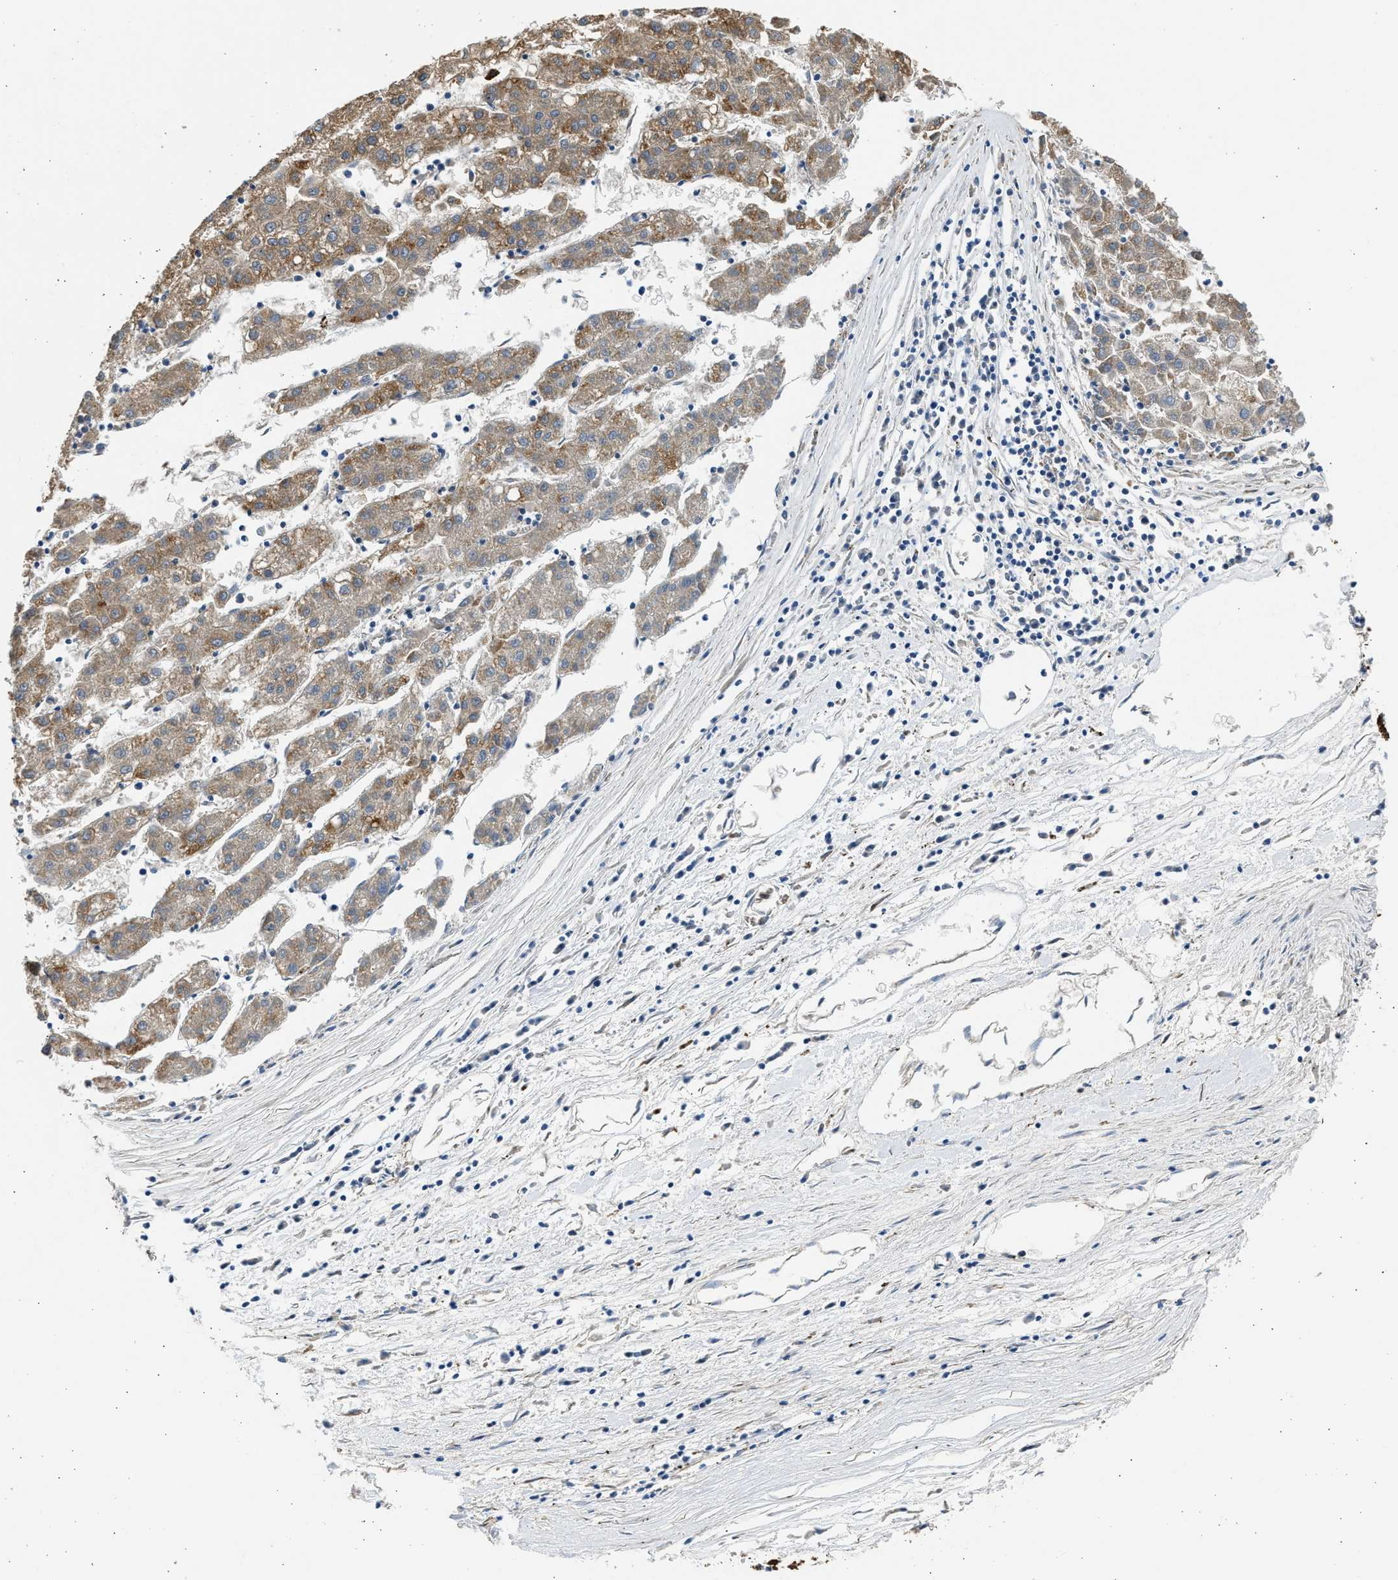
{"staining": {"intensity": "moderate", "quantity": ">75%", "location": "cytoplasmic/membranous"}, "tissue": "liver cancer", "cell_type": "Tumor cells", "image_type": "cancer", "snomed": [{"axis": "morphology", "description": "Carcinoma, Hepatocellular, NOS"}, {"axis": "topography", "description": "Liver"}], "caption": "Tumor cells show moderate cytoplasmic/membranous positivity in about >75% of cells in hepatocellular carcinoma (liver).", "gene": "PLD2", "patient": {"sex": "male", "age": 72}}